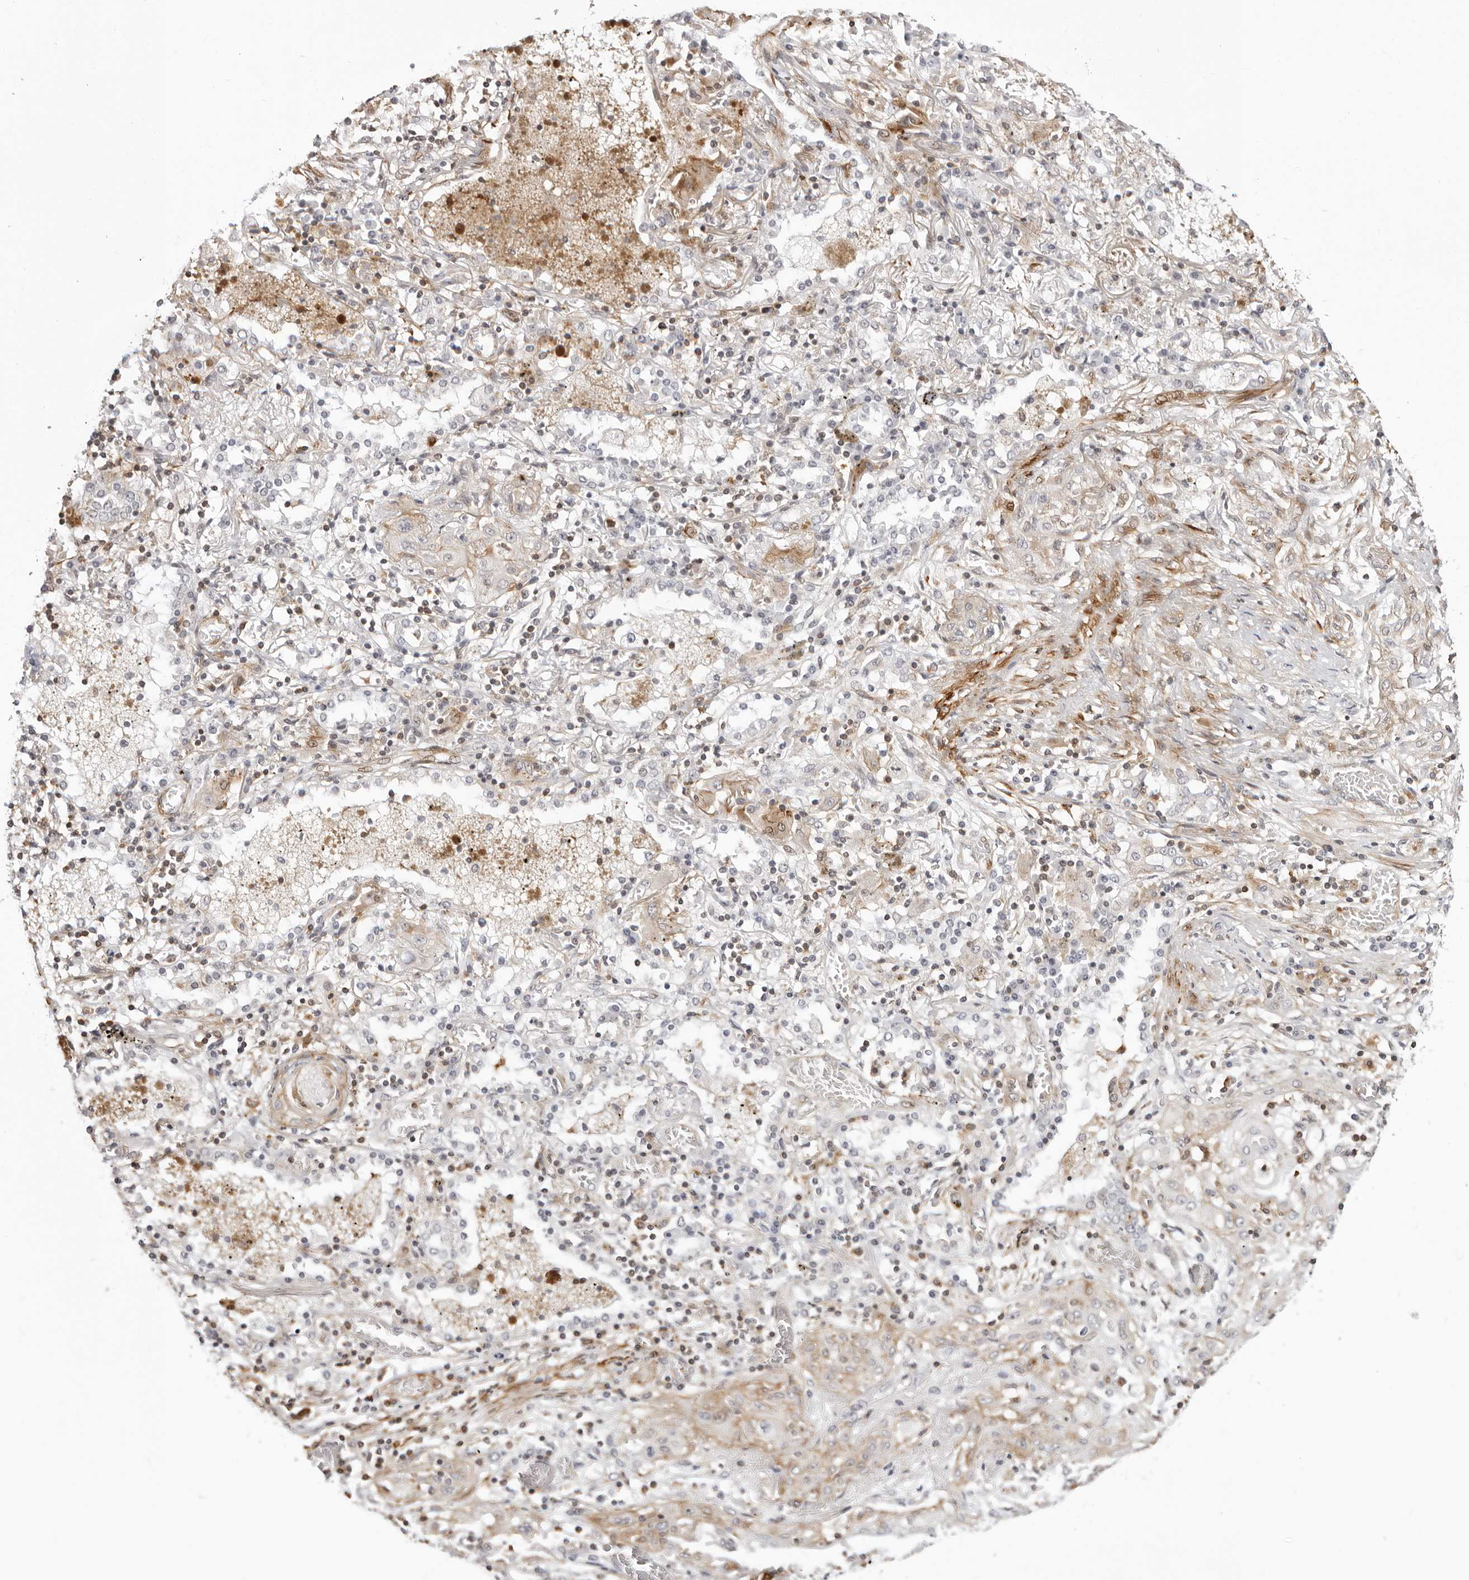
{"staining": {"intensity": "weak", "quantity": "<25%", "location": "cytoplasmic/membranous"}, "tissue": "lung cancer", "cell_type": "Tumor cells", "image_type": "cancer", "snomed": [{"axis": "morphology", "description": "Squamous cell carcinoma, NOS"}, {"axis": "topography", "description": "Lung"}], "caption": "This is a micrograph of IHC staining of lung cancer, which shows no expression in tumor cells. (DAB (3,3'-diaminobenzidine) IHC with hematoxylin counter stain).", "gene": "UNK", "patient": {"sex": "female", "age": 47}}